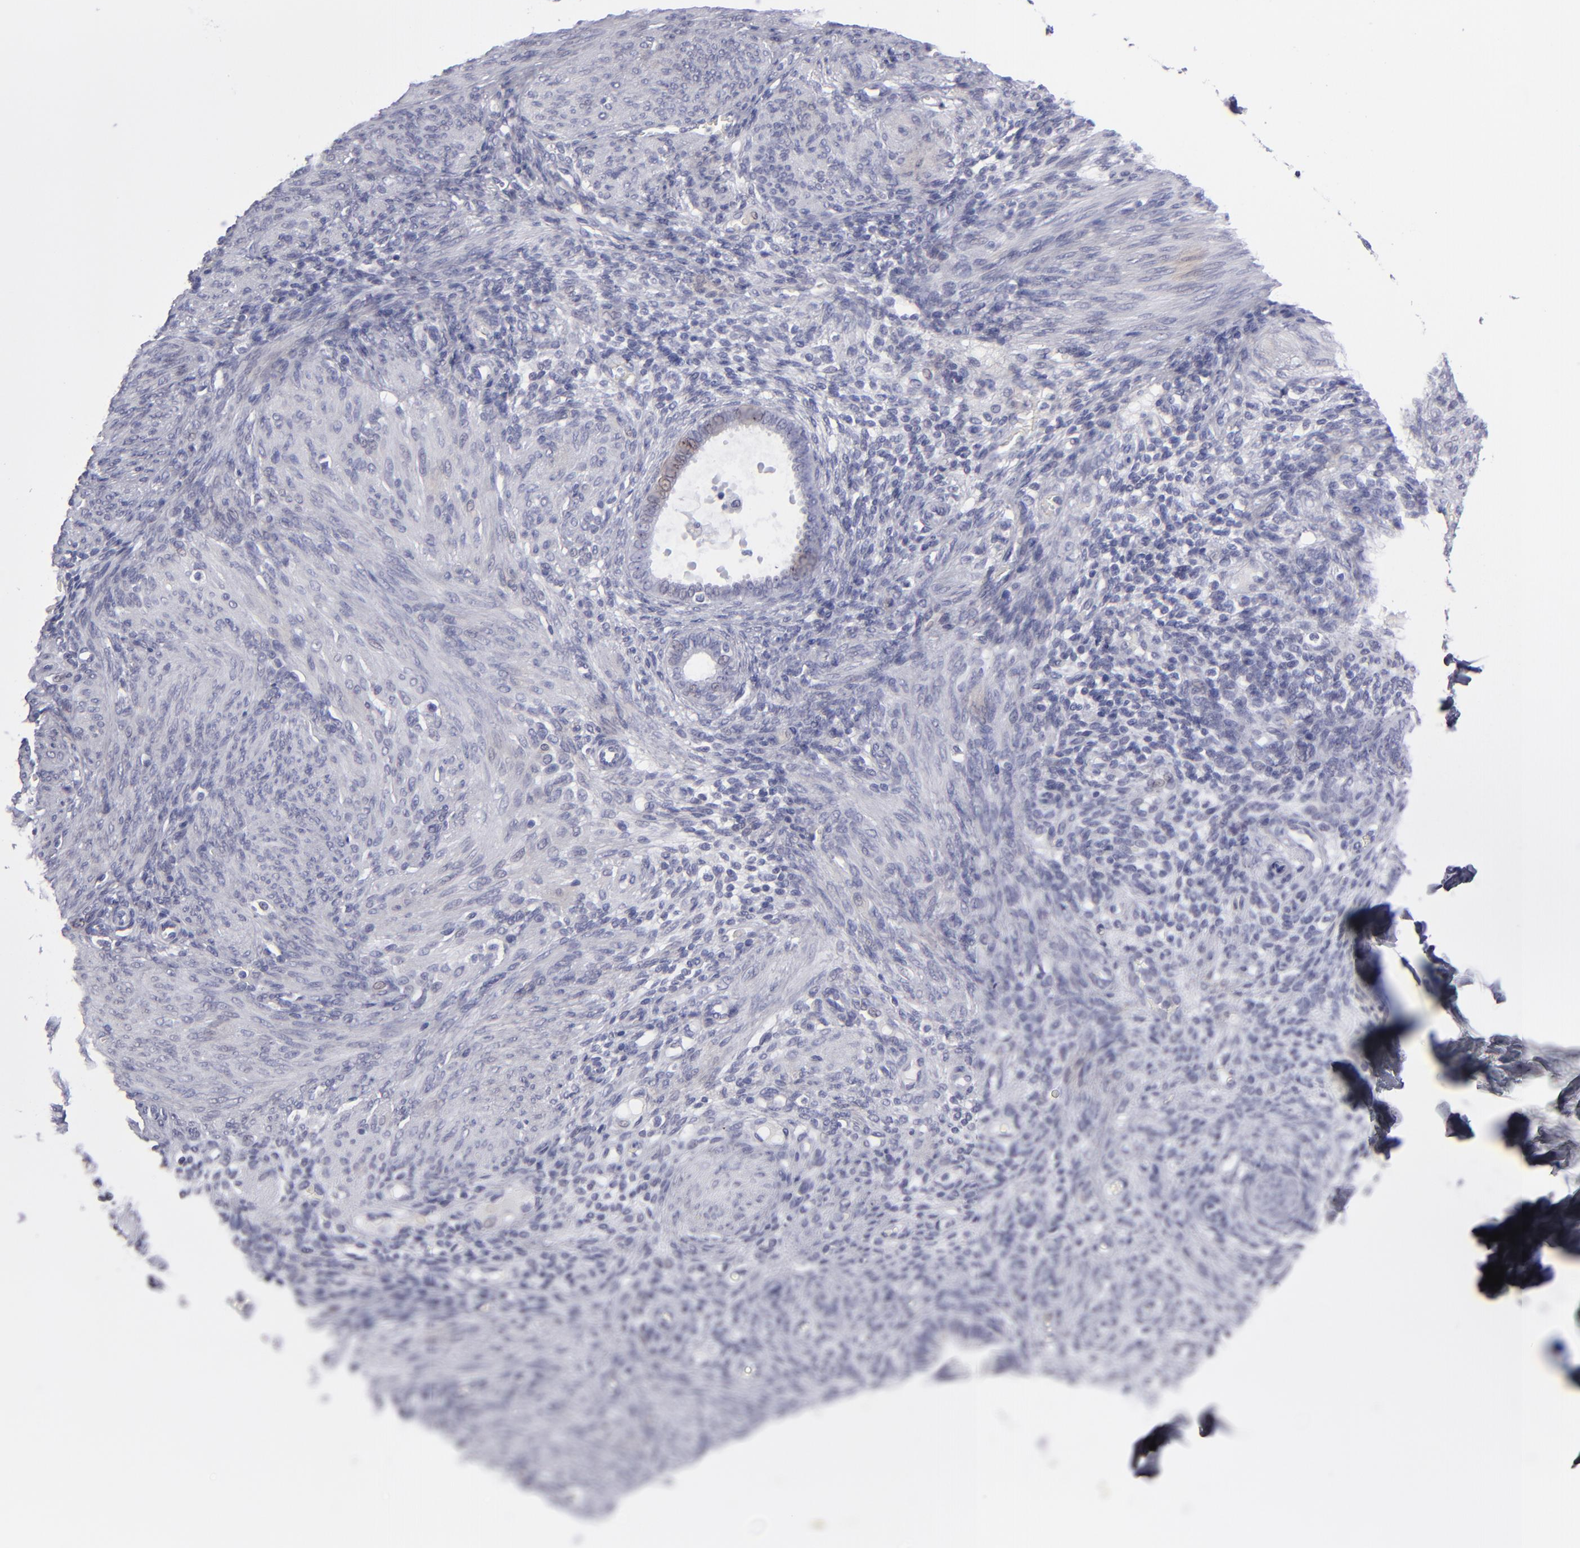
{"staining": {"intensity": "negative", "quantity": "none", "location": "none"}, "tissue": "endometrium", "cell_type": "Cells in endometrial stroma", "image_type": "normal", "snomed": [{"axis": "morphology", "description": "Normal tissue, NOS"}, {"axis": "topography", "description": "Endometrium"}], "caption": "An IHC histopathology image of benign endometrium is shown. There is no staining in cells in endometrial stroma of endometrium.", "gene": "ALDOB", "patient": {"sex": "female", "age": 72}}